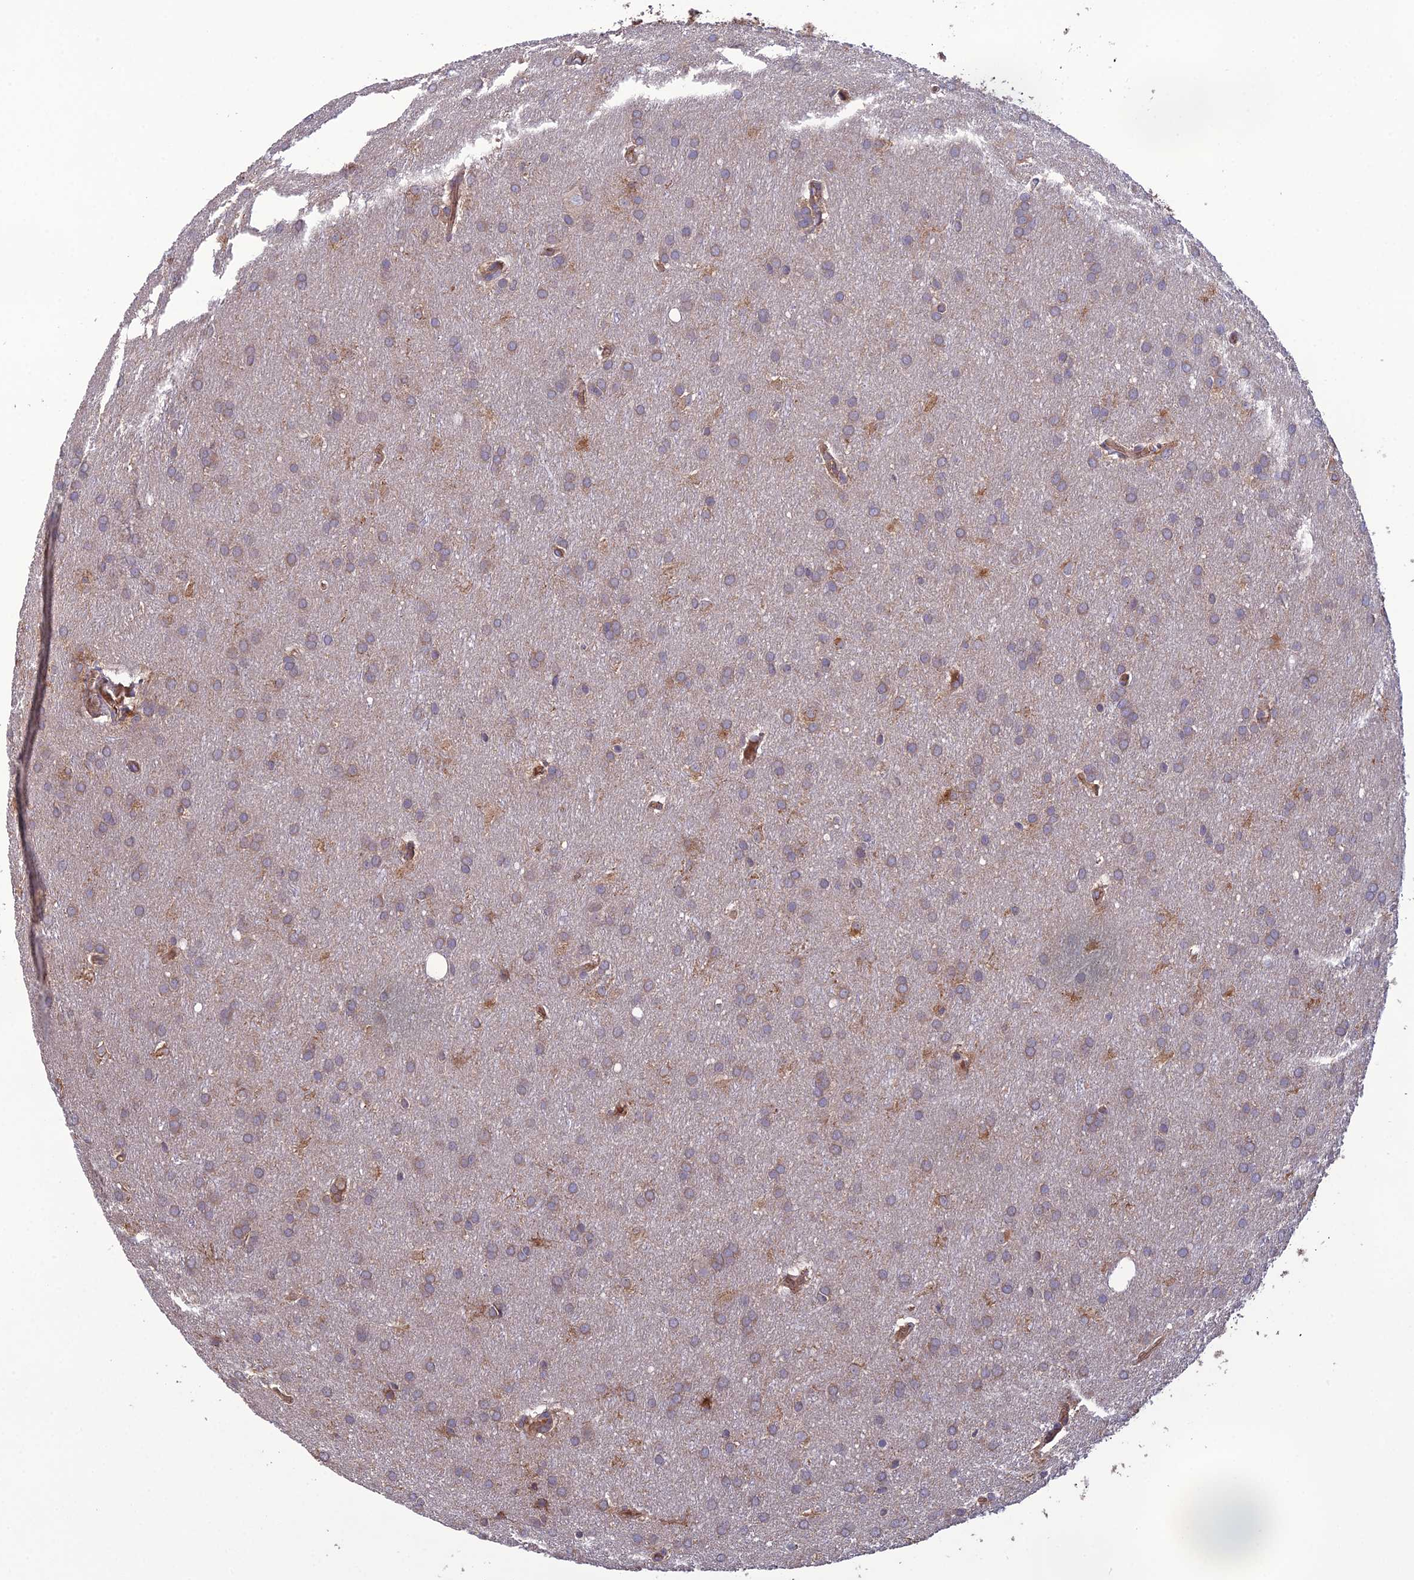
{"staining": {"intensity": "weak", "quantity": ">75%", "location": "cytoplasmic/membranous"}, "tissue": "glioma", "cell_type": "Tumor cells", "image_type": "cancer", "snomed": [{"axis": "morphology", "description": "Glioma, malignant, Low grade"}, {"axis": "topography", "description": "Brain"}], "caption": "The micrograph displays staining of low-grade glioma (malignant), revealing weak cytoplasmic/membranous protein staining (brown color) within tumor cells.", "gene": "GALR2", "patient": {"sex": "female", "age": 32}}